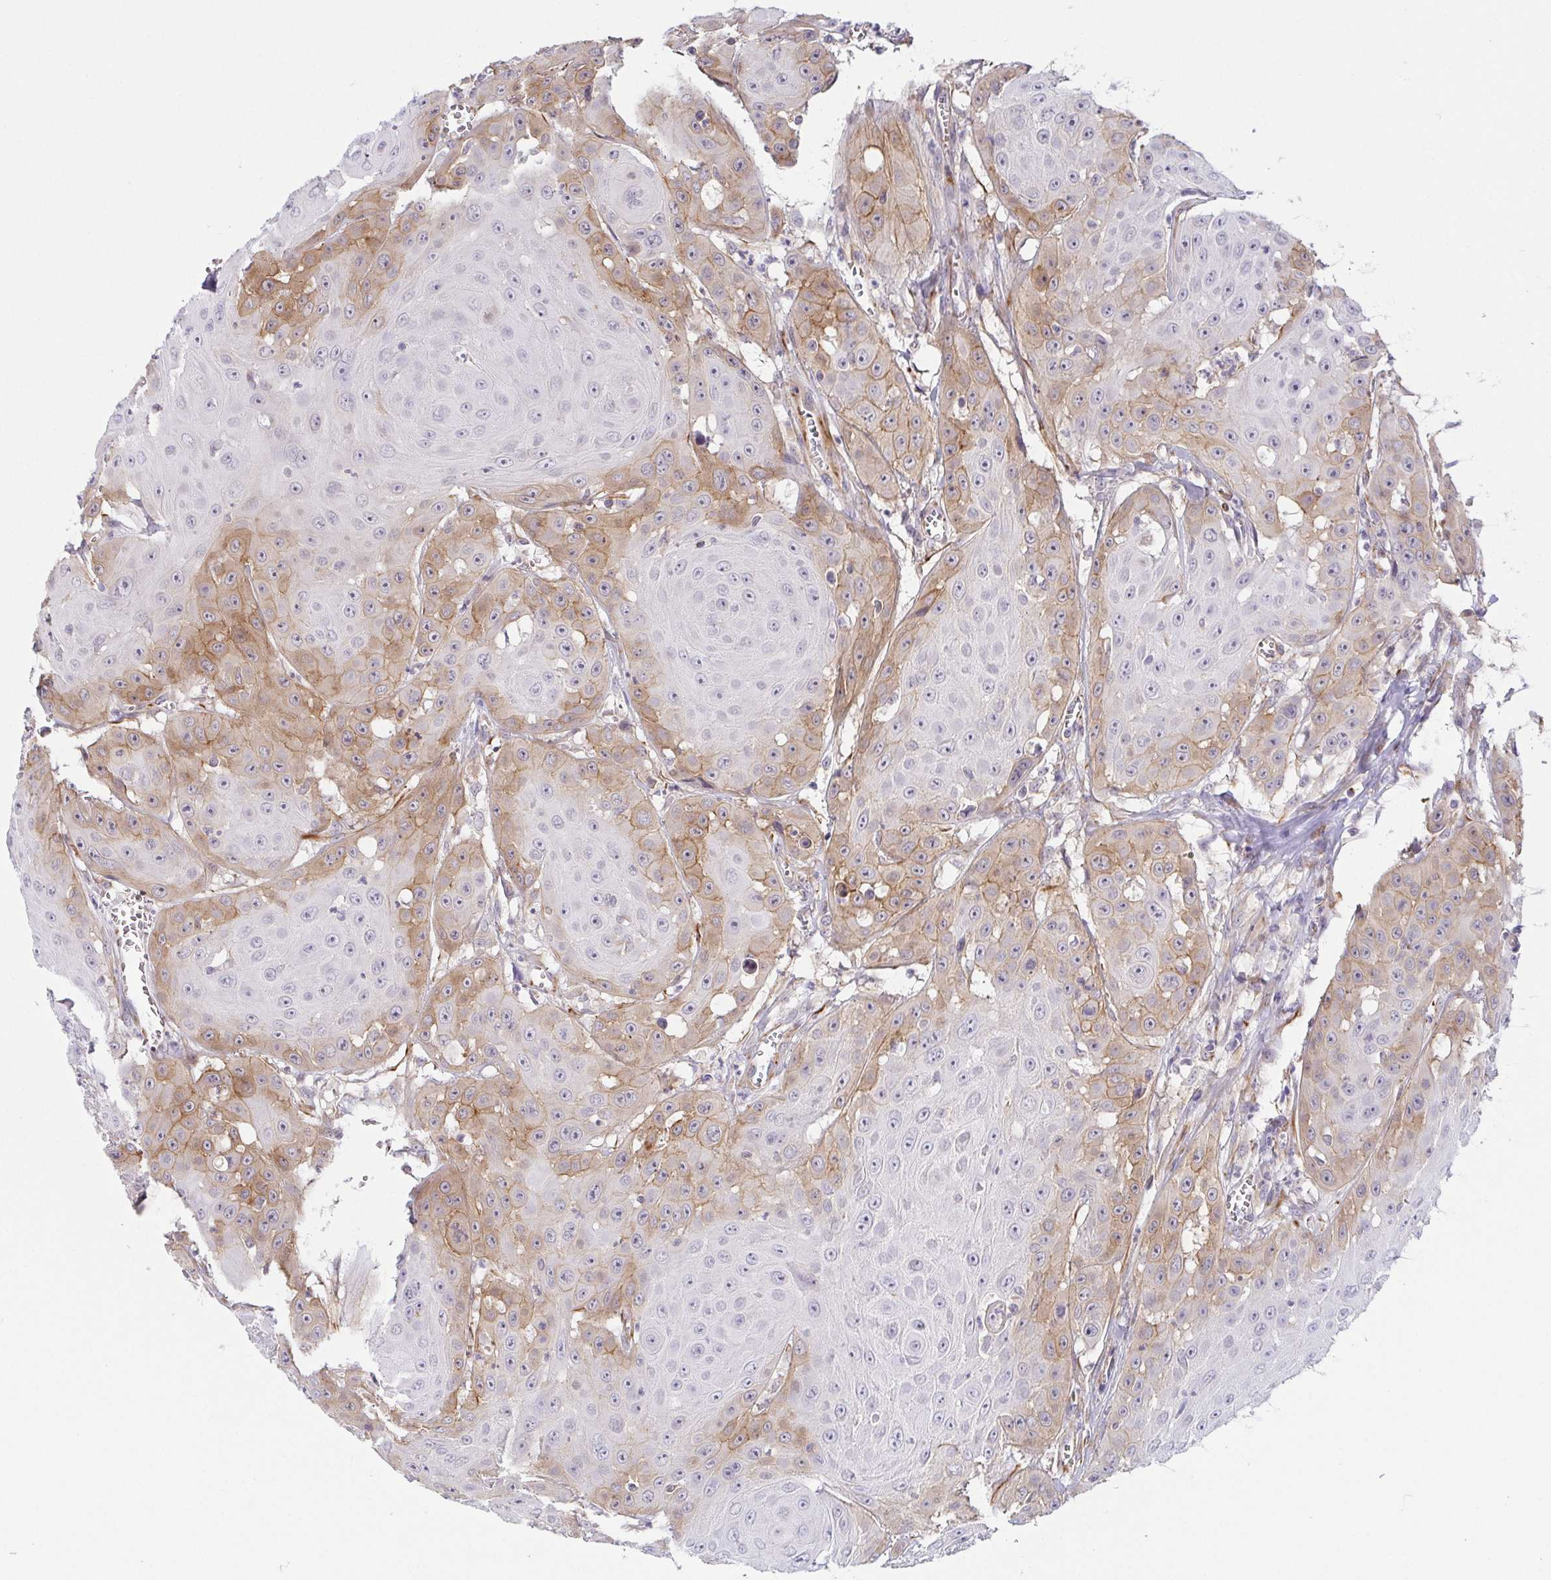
{"staining": {"intensity": "moderate", "quantity": "<25%", "location": "cytoplasmic/membranous"}, "tissue": "head and neck cancer", "cell_type": "Tumor cells", "image_type": "cancer", "snomed": [{"axis": "morphology", "description": "Squamous cell carcinoma, NOS"}, {"axis": "topography", "description": "Oral tissue"}, {"axis": "topography", "description": "Head-Neck"}], "caption": "A histopathology image of human head and neck cancer (squamous cell carcinoma) stained for a protein reveals moderate cytoplasmic/membranous brown staining in tumor cells.", "gene": "COL17A1", "patient": {"sex": "male", "age": 81}}